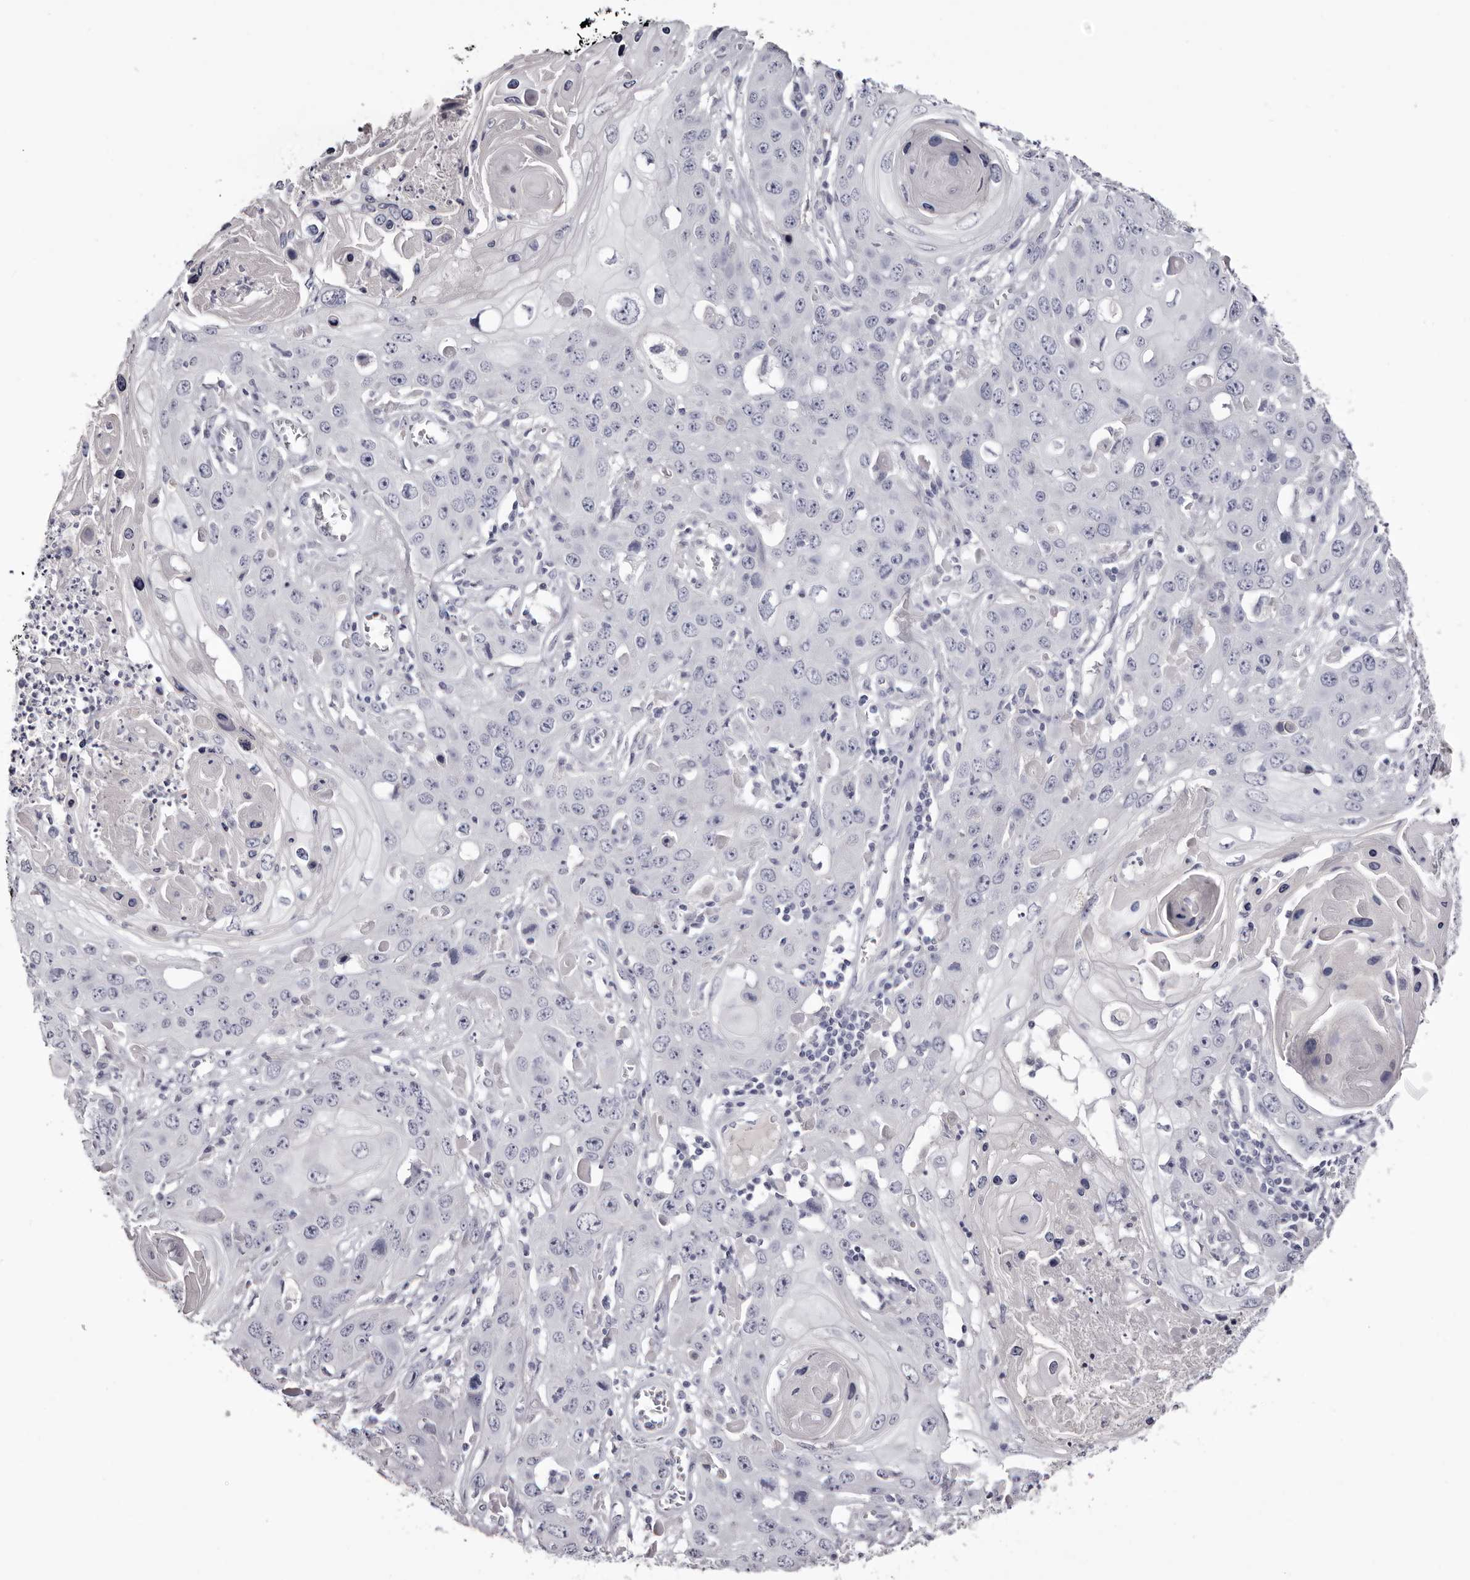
{"staining": {"intensity": "negative", "quantity": "none", "location": "none"}, "tissue": "skin cancer", "cell_type": "Tumor cells", "image_type": "cancer", "snomed": [{"axis": "morphology", "description": "Squamous cell carcinoma, NOS"}, {"axis": "topography", "description": "Skin"}], "caption": "A photomicrograph of human skin cancer is negative for staining in tumor cells.", "gene": "CA6", "patient": {"sex": "male", "age": 55}}